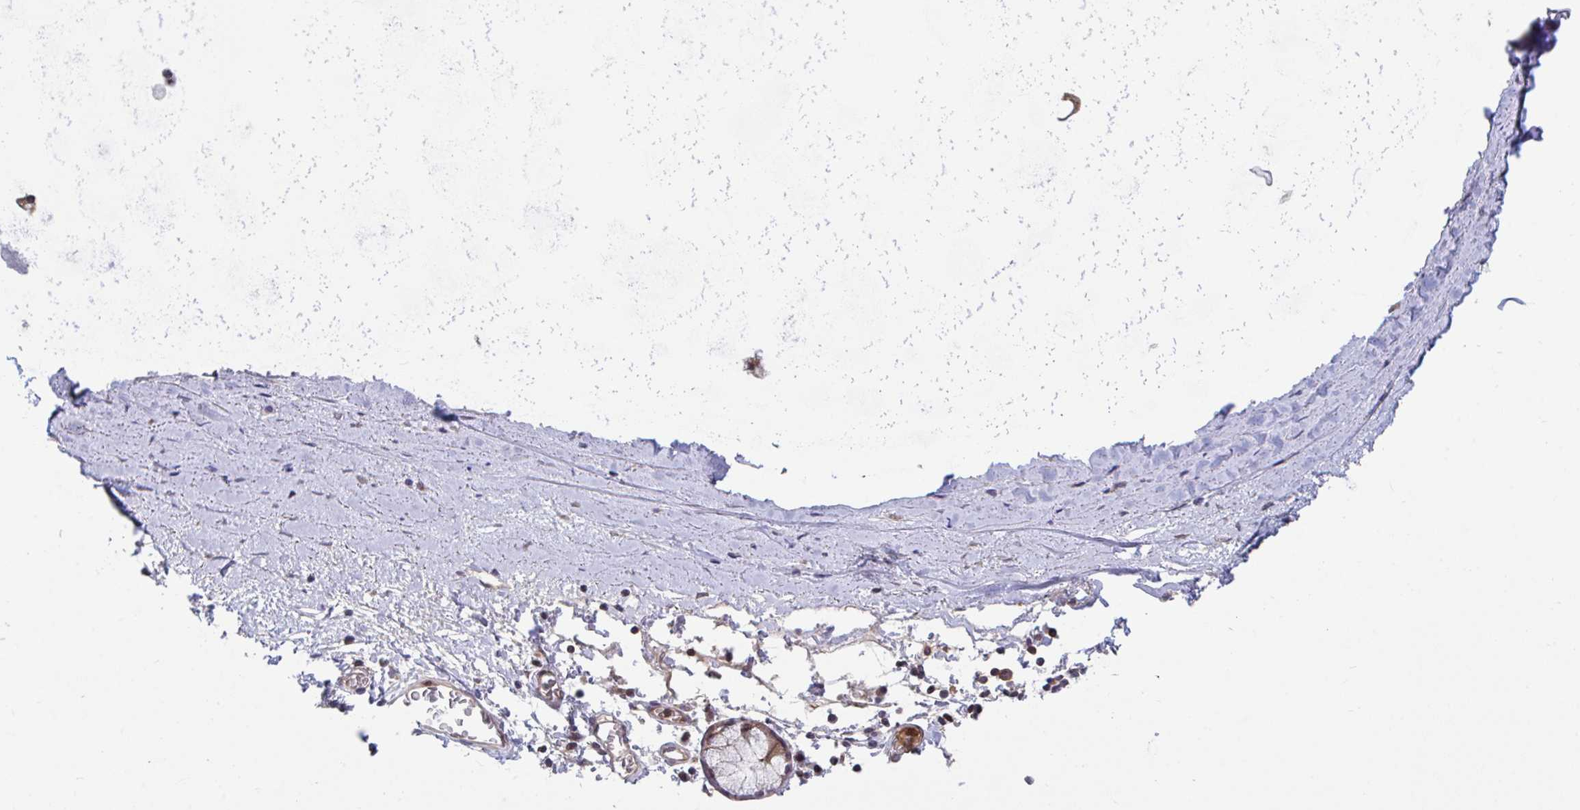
{"staining": {"intensity": "moderate", "quantity": ">75%", "location": "cytoplasmic/membranous"}, "tissue": "soft tissue", "cell_type": "Fibroblasts", "image_type": "normal", "snomed": [{"axis": "morphology", "description": "Normal tissue, NOS"}, {"axis": "morphology", "description": "Degeneration, NOS"}, {"axis": "topography", "description": "Cartilage tissue"}, {"axis": "topography", "description": "Lung"}], "caption": "The photomicrograph reveals staining of unremarkable soft tissue, revealing moderate cytoplasmic/membranous protein positivity (brown color) within fibroblasts.", "gene": "LMNTD2", "patient": {"sex": "female", "age": 61}}